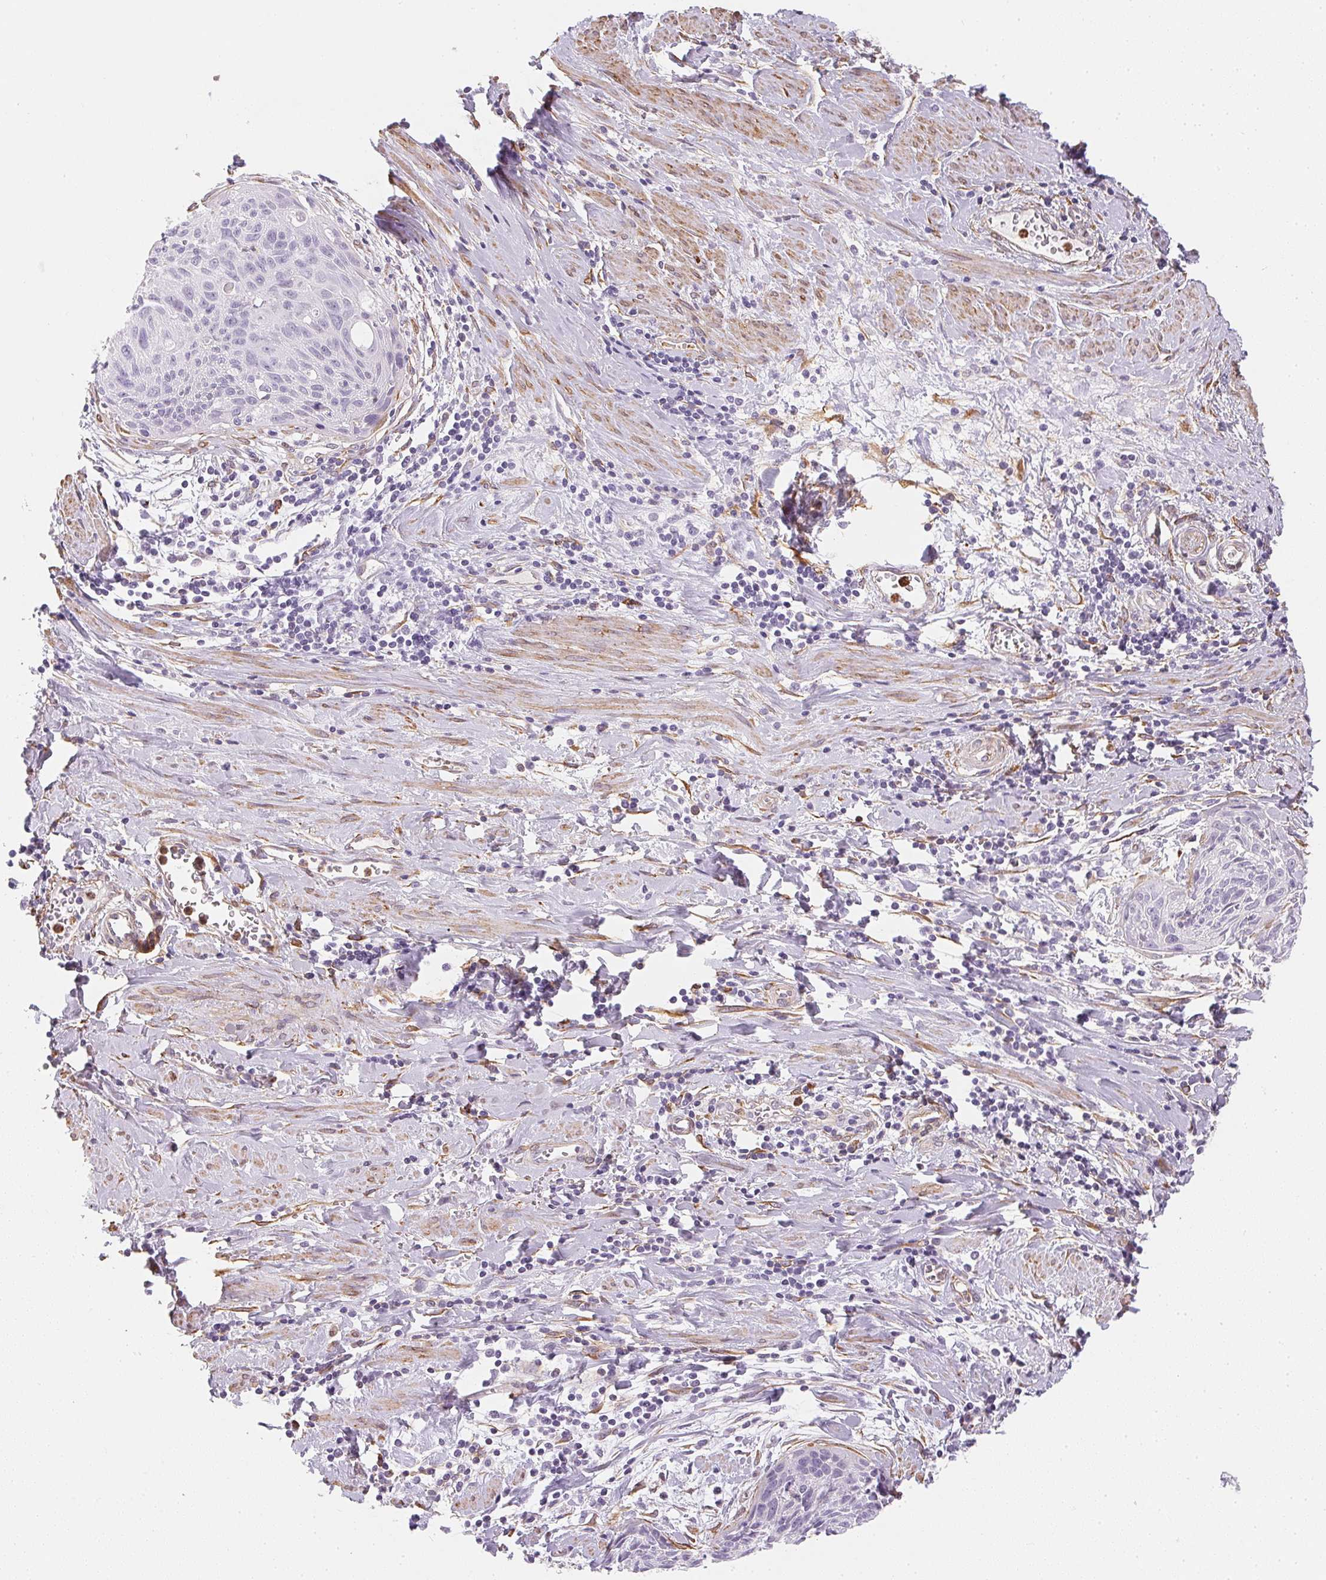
{"staining": {"intensity": "negative", "quantity": "none", "location": "none"}, "tissue": "cervical cancer", "cell_type": "Tumor cells", "image_type": "cancer", "snomed": [{"axis": "morphology", "description": "Squamous cell carcinoma, NOS"}, {"axis": "topography", "description": "Cervix"}], "caption": "Protein analysis of cervical squamous cell carcinoma reveals no significant positivity in tumor cells.", "gene": "RSBN1", "patient": {"sex": "female", "age": 55}}